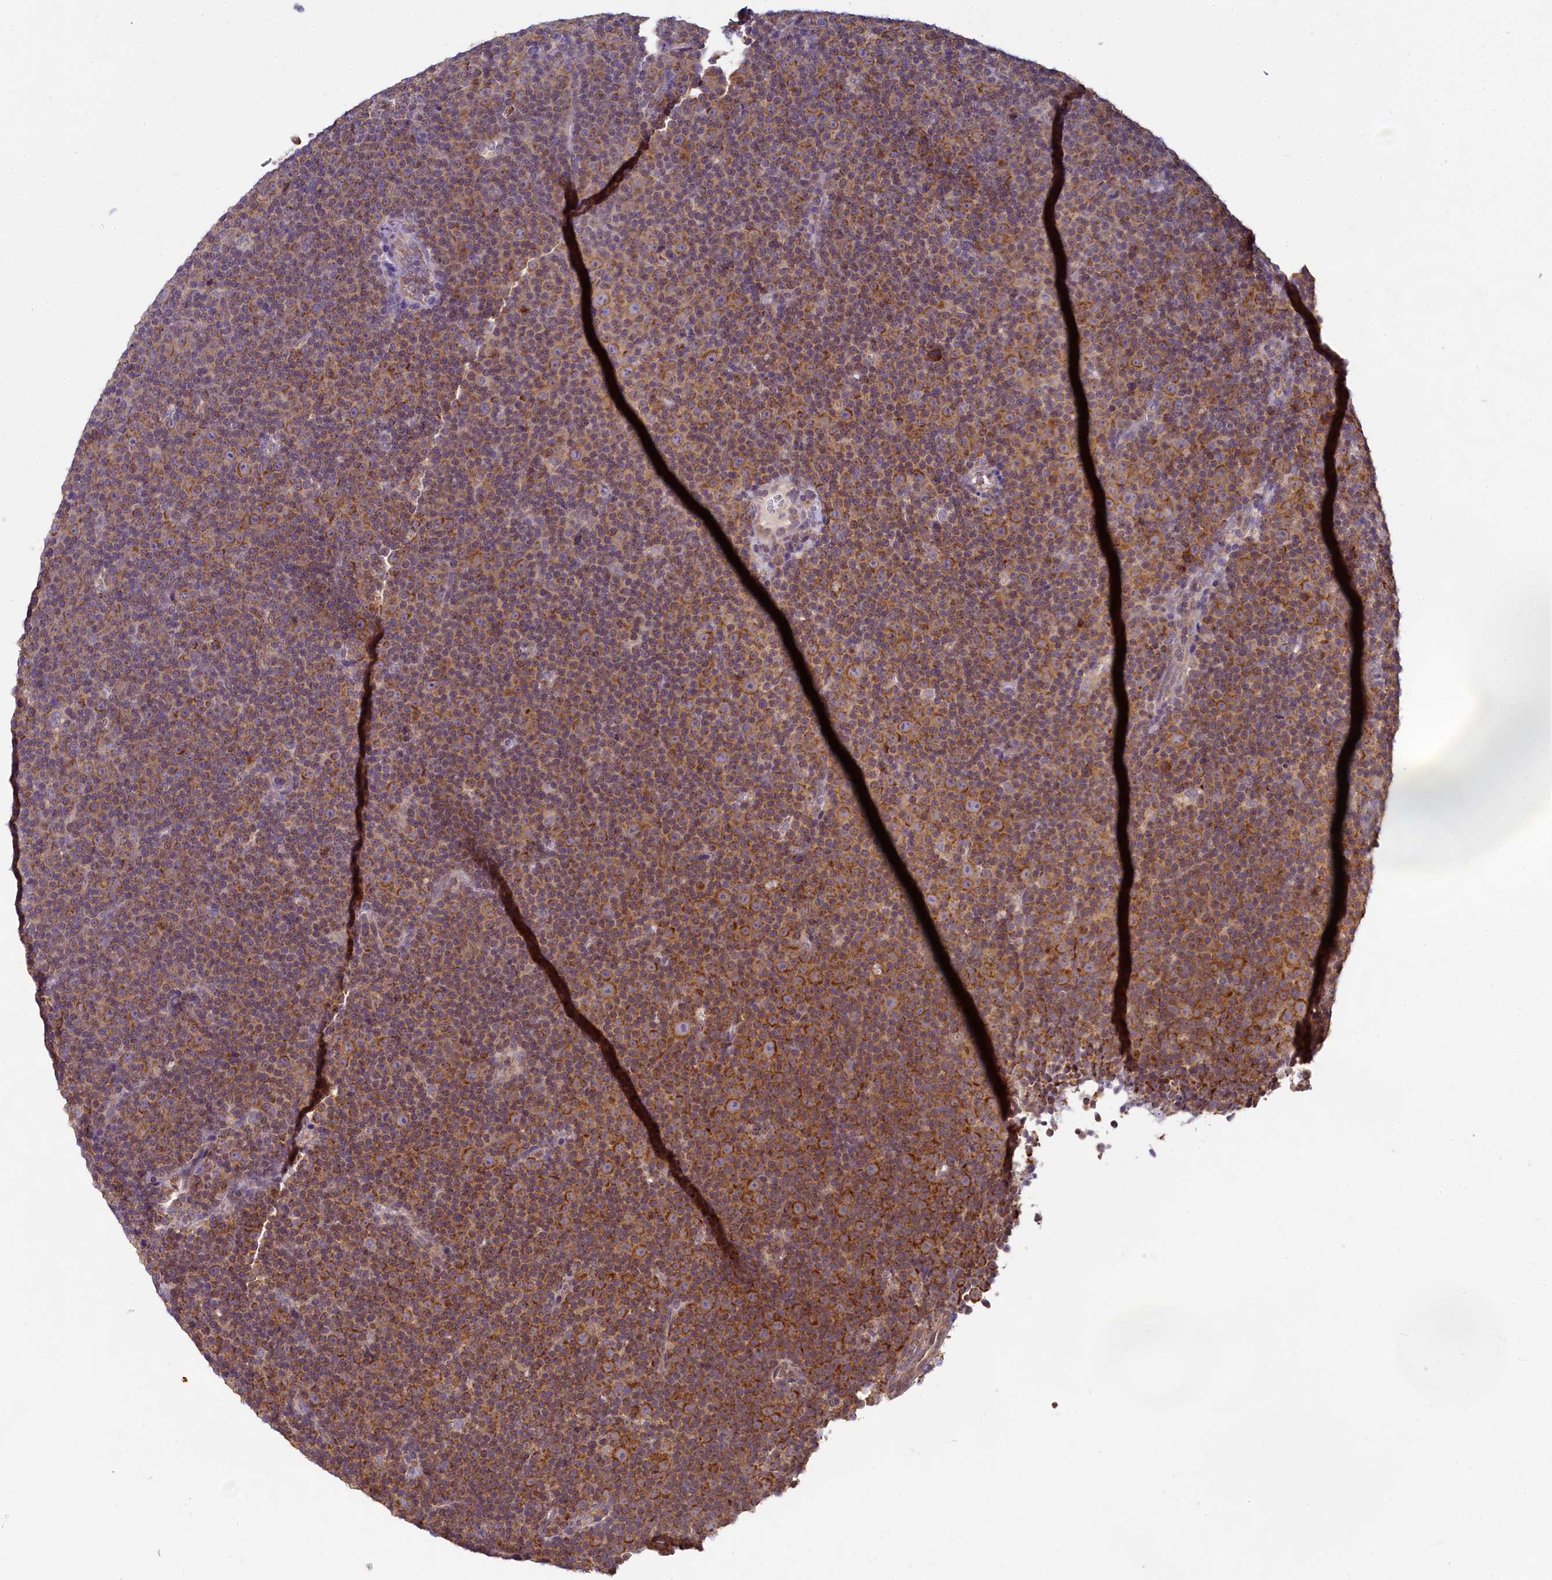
{"staining": {"intensity": "moderate", "quantity": "25%-75%", "location": "cytoplasmic/membranous"}, "tissue": "lymphoma", "cell_type": "Tumor cells", "image_type": "cancer", "snomed": [{"axis": "morphology", "description": "Malignant lymphoma, non-Hodgkin's type, Low grade"}, {"axis": "topography", "description": "Lymph node"}], "caption": "The image displays staining of lymphoma, revealing moderate cytoplasmic/membranous protein positivity (brown color) within tumor cells. (DAB IHC with brightfield microscopy, high magnification).", "gene": "MRPL57", "patient": {"sex": "female", "age": 67}}